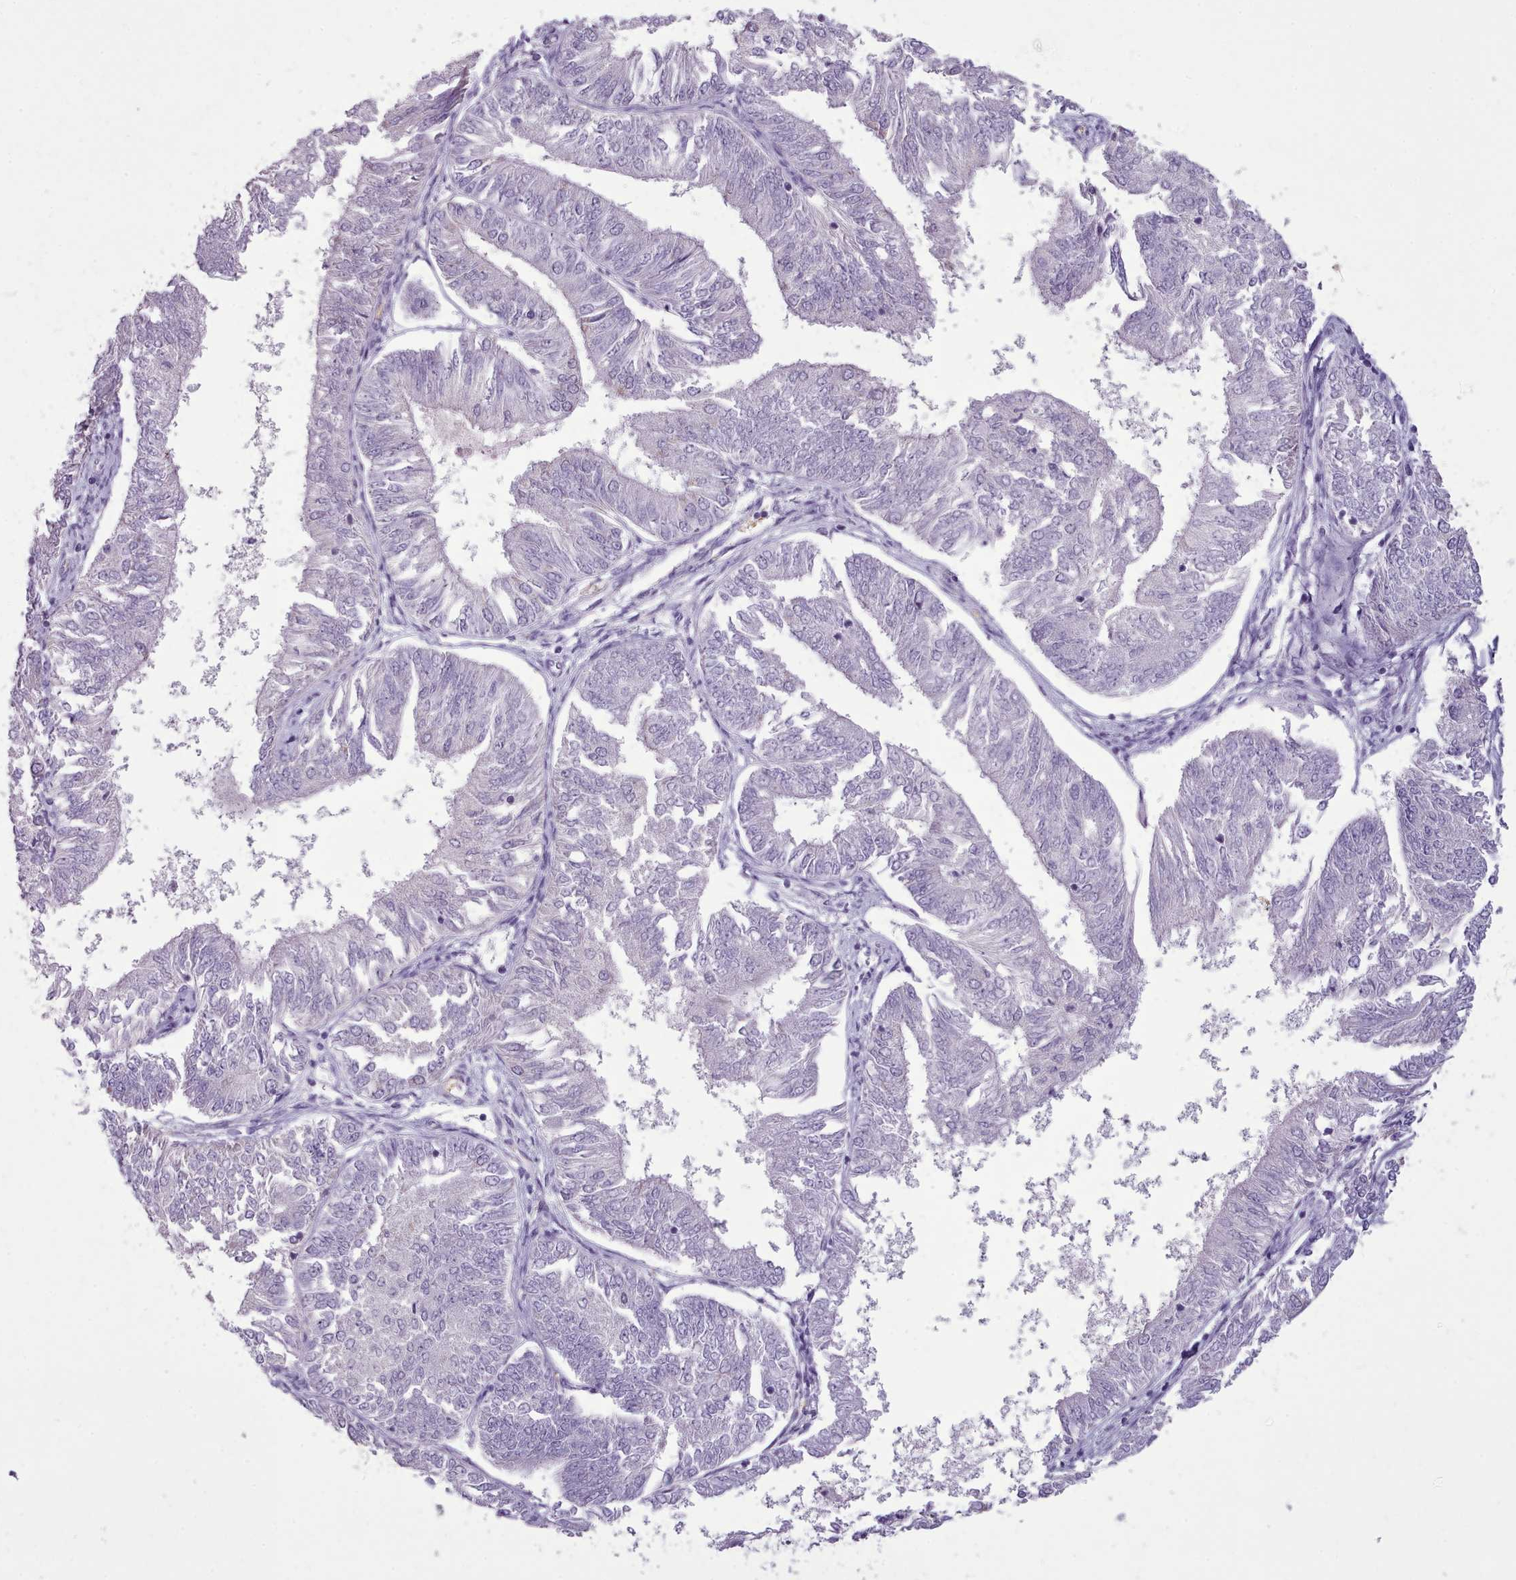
{"staining": {"intensity": "negative", "quantity": "none", "location": "none"}, "tissue": "endometrial cancer", "cell_type": "Tumor cells", "image_type": "cancer", "snomed": [{"axis": "morphology", "description": "Adenocarcinoma, NOS"}, {"axis": "topography", "description": "Endometrium"}], "caption": "DAB immunohistochemical staining of endometrial cancer demonstrates no significant staining in tumor cells.", "gene": "AK4", "patient": {"sex": "female", "age": 58}}